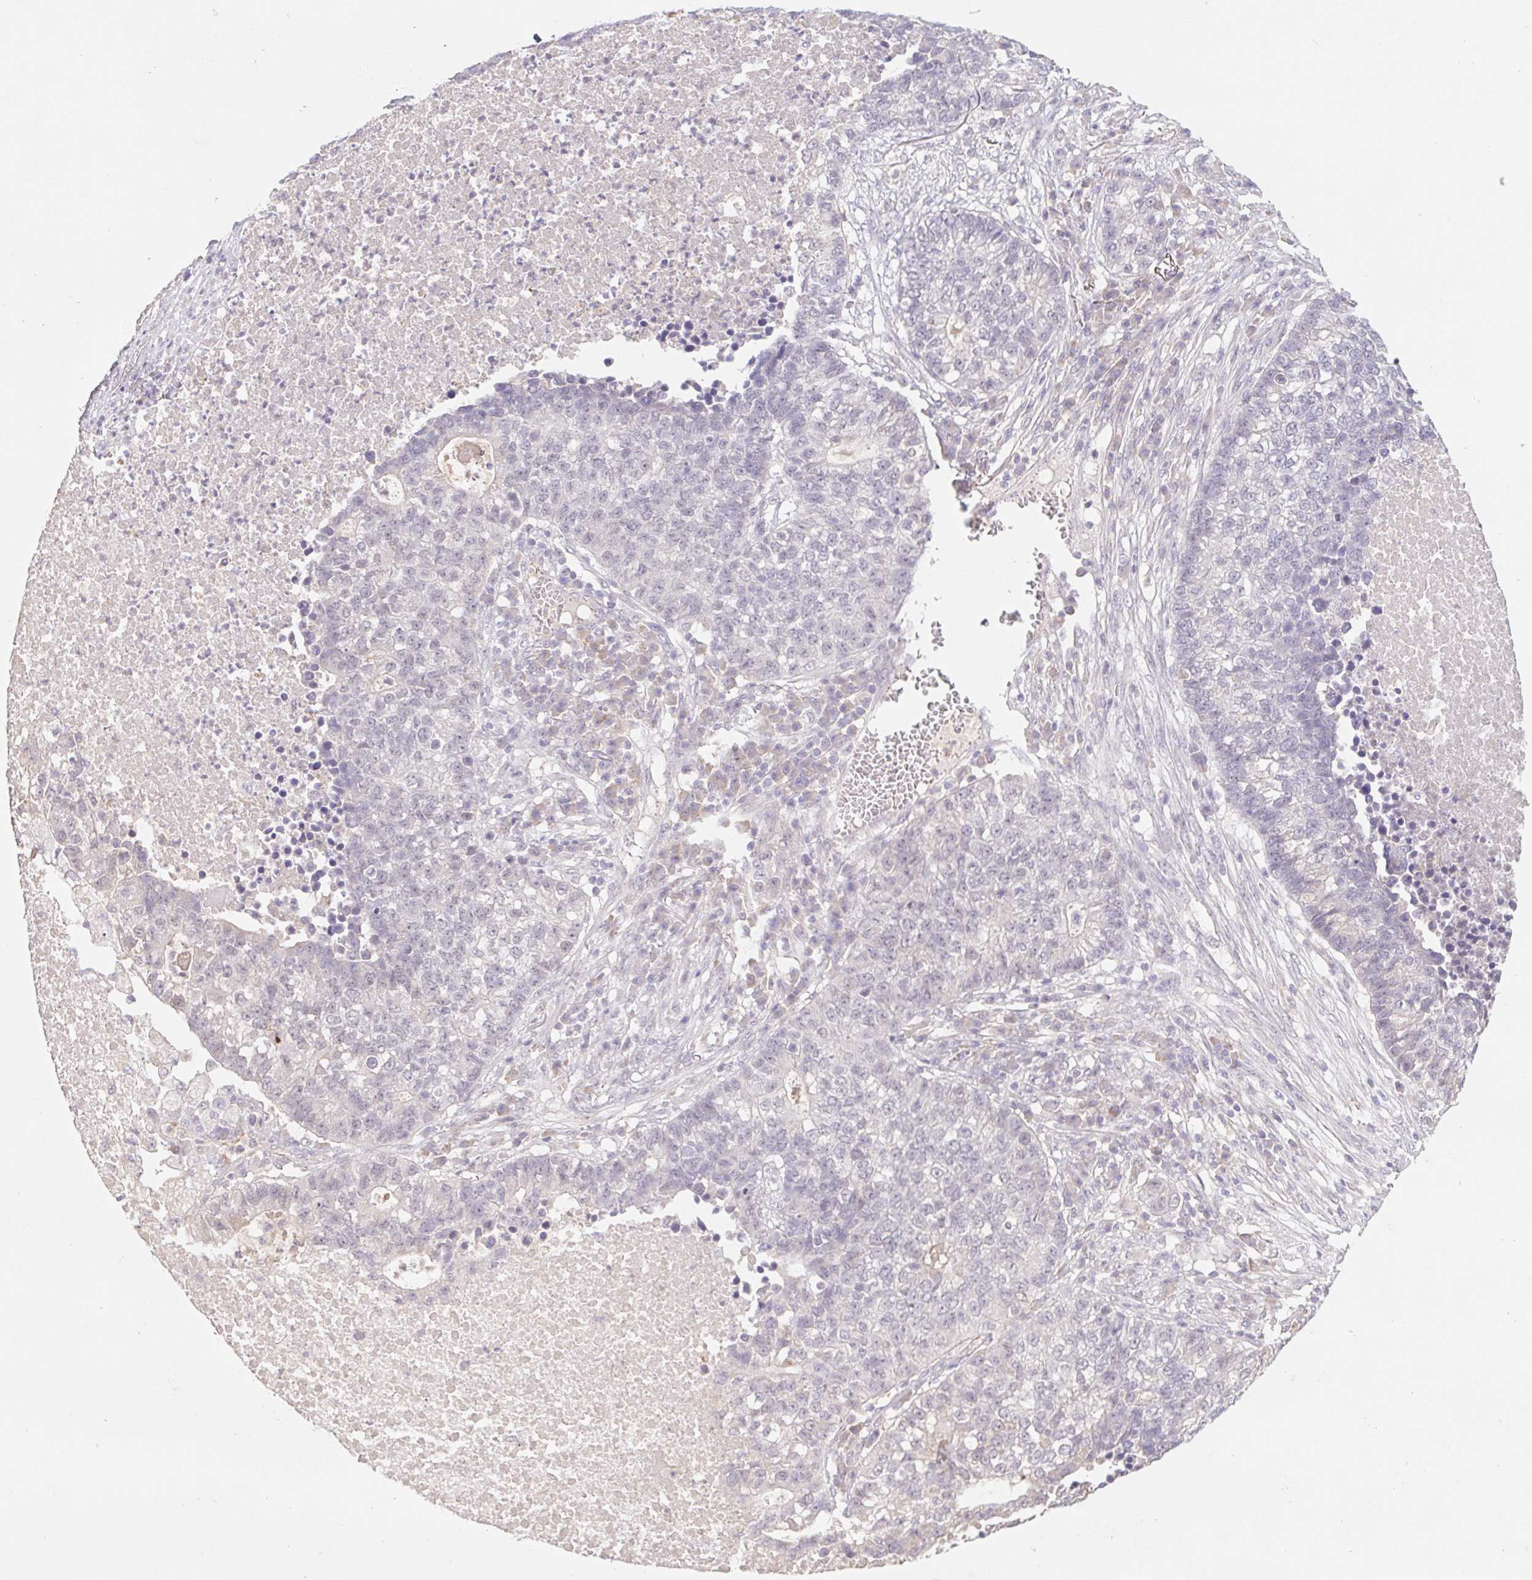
{"staining": {"intensity": "negative", "quantity": "none", "location": "none"}, "tissue": "lung cancer", "cell_type": "Tumor cells", "image_type": "cancer", "snomed": [{"axis": "morphology", "description": "Adenocarcinoma, NOS"}, {"axis": "topography", "description": "Lung"}], "caption": "Tumor cells show no significant protein positivity in lung adenocarcinoma. (Immunohistochemistry (ihc), brightfield microscopy, high magnification).", "gene": "PNMA8B", "patient": {"sex": "male", "age": 57}}